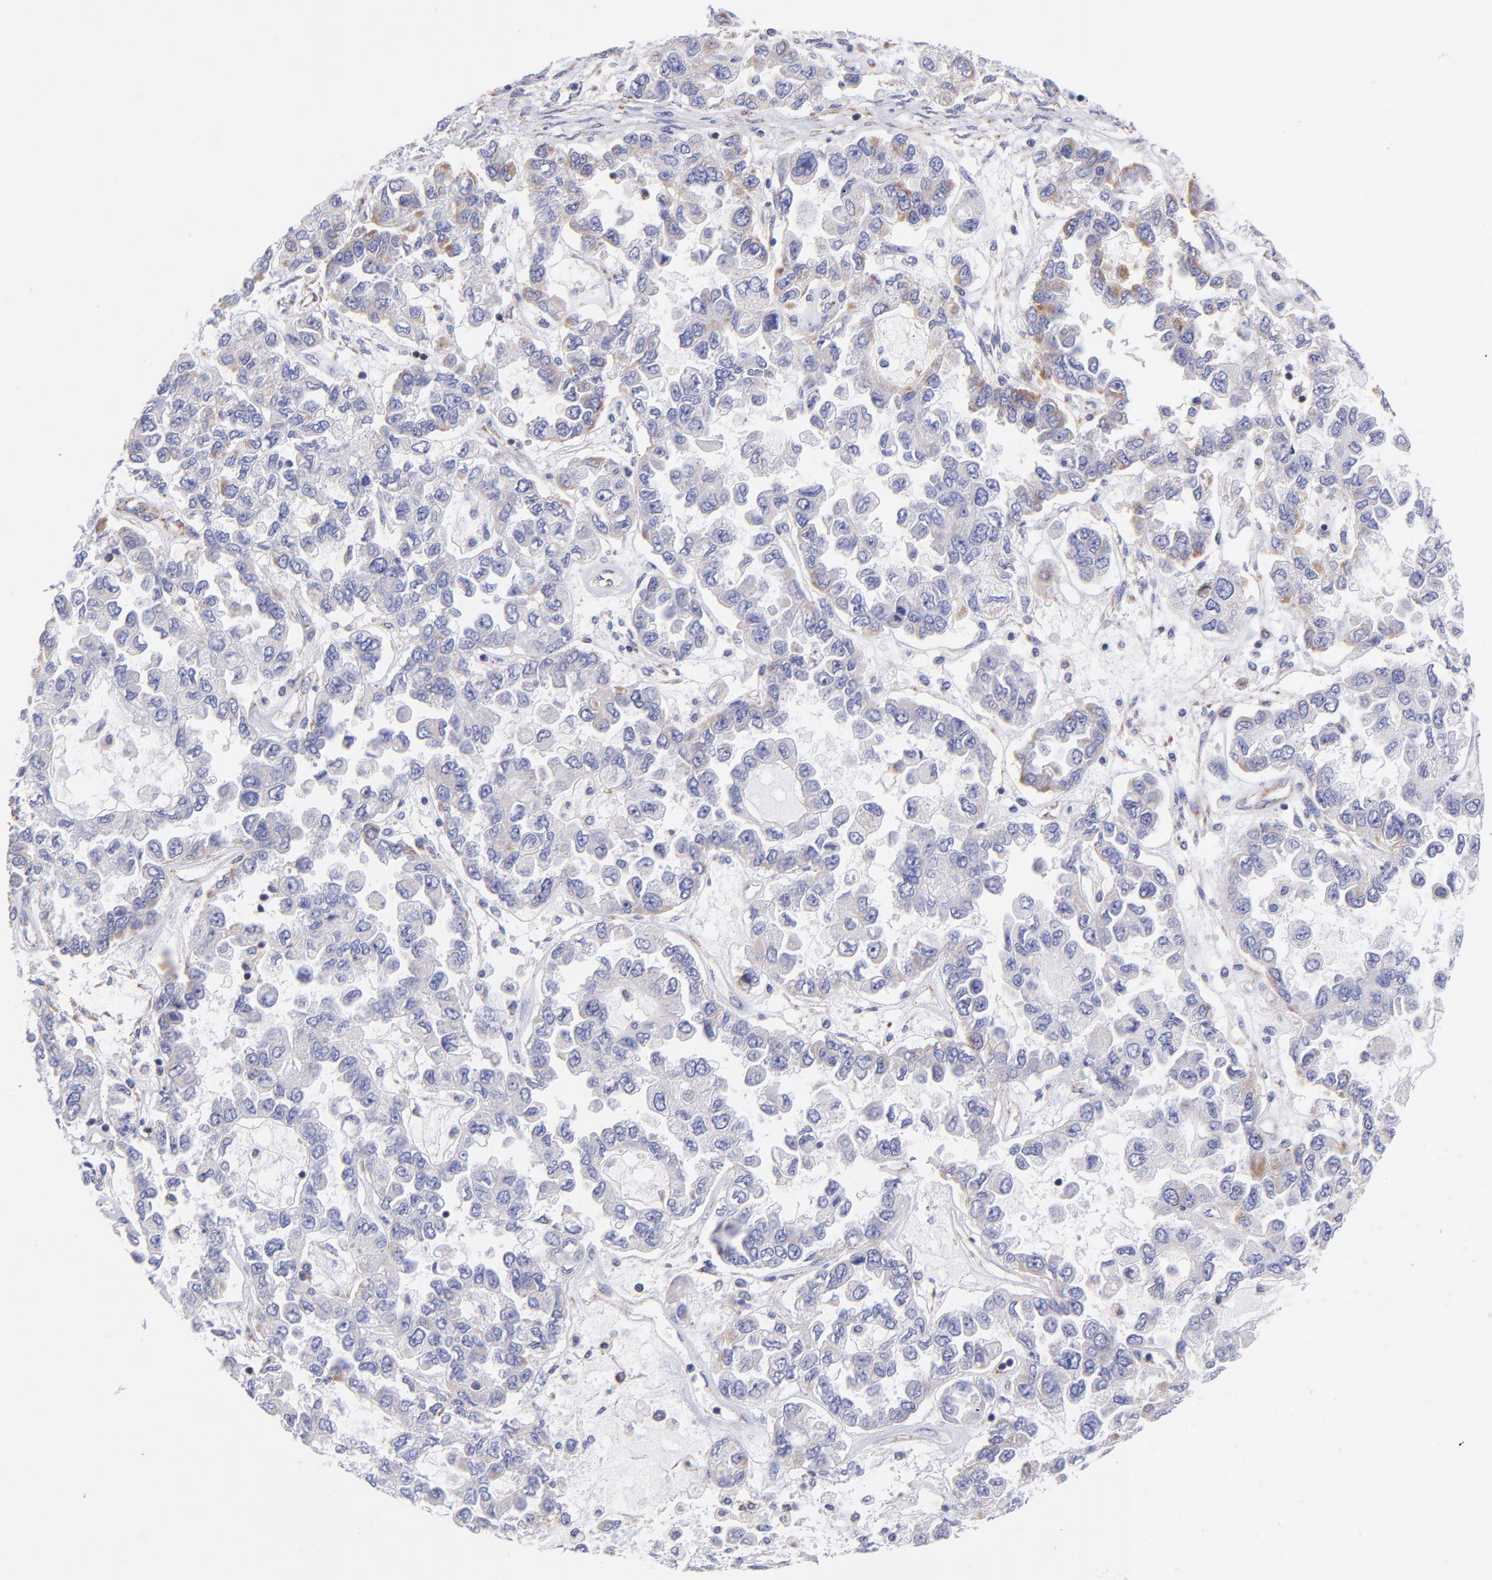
{"staining": {"intensity": "weak", "quantity": "<25%", "location": "cytoplasmic/membranous"}, "tissue": "ovarian cancer", "cell_type": "Tumor cells", "image_type": "cancer", "snomed": [{"axis": "morphology", "description": "Cystadenocarcinoma, serous, NOS"}, {"axis": "topography", "description": "Ovary"}], "caption": "Tumor cells are negative for brown protein staining in ovarian cancer (serous cystadenocarcinoma).", "gene": "NDUFB7", "patient": {"sex": "female", "age": 84}}